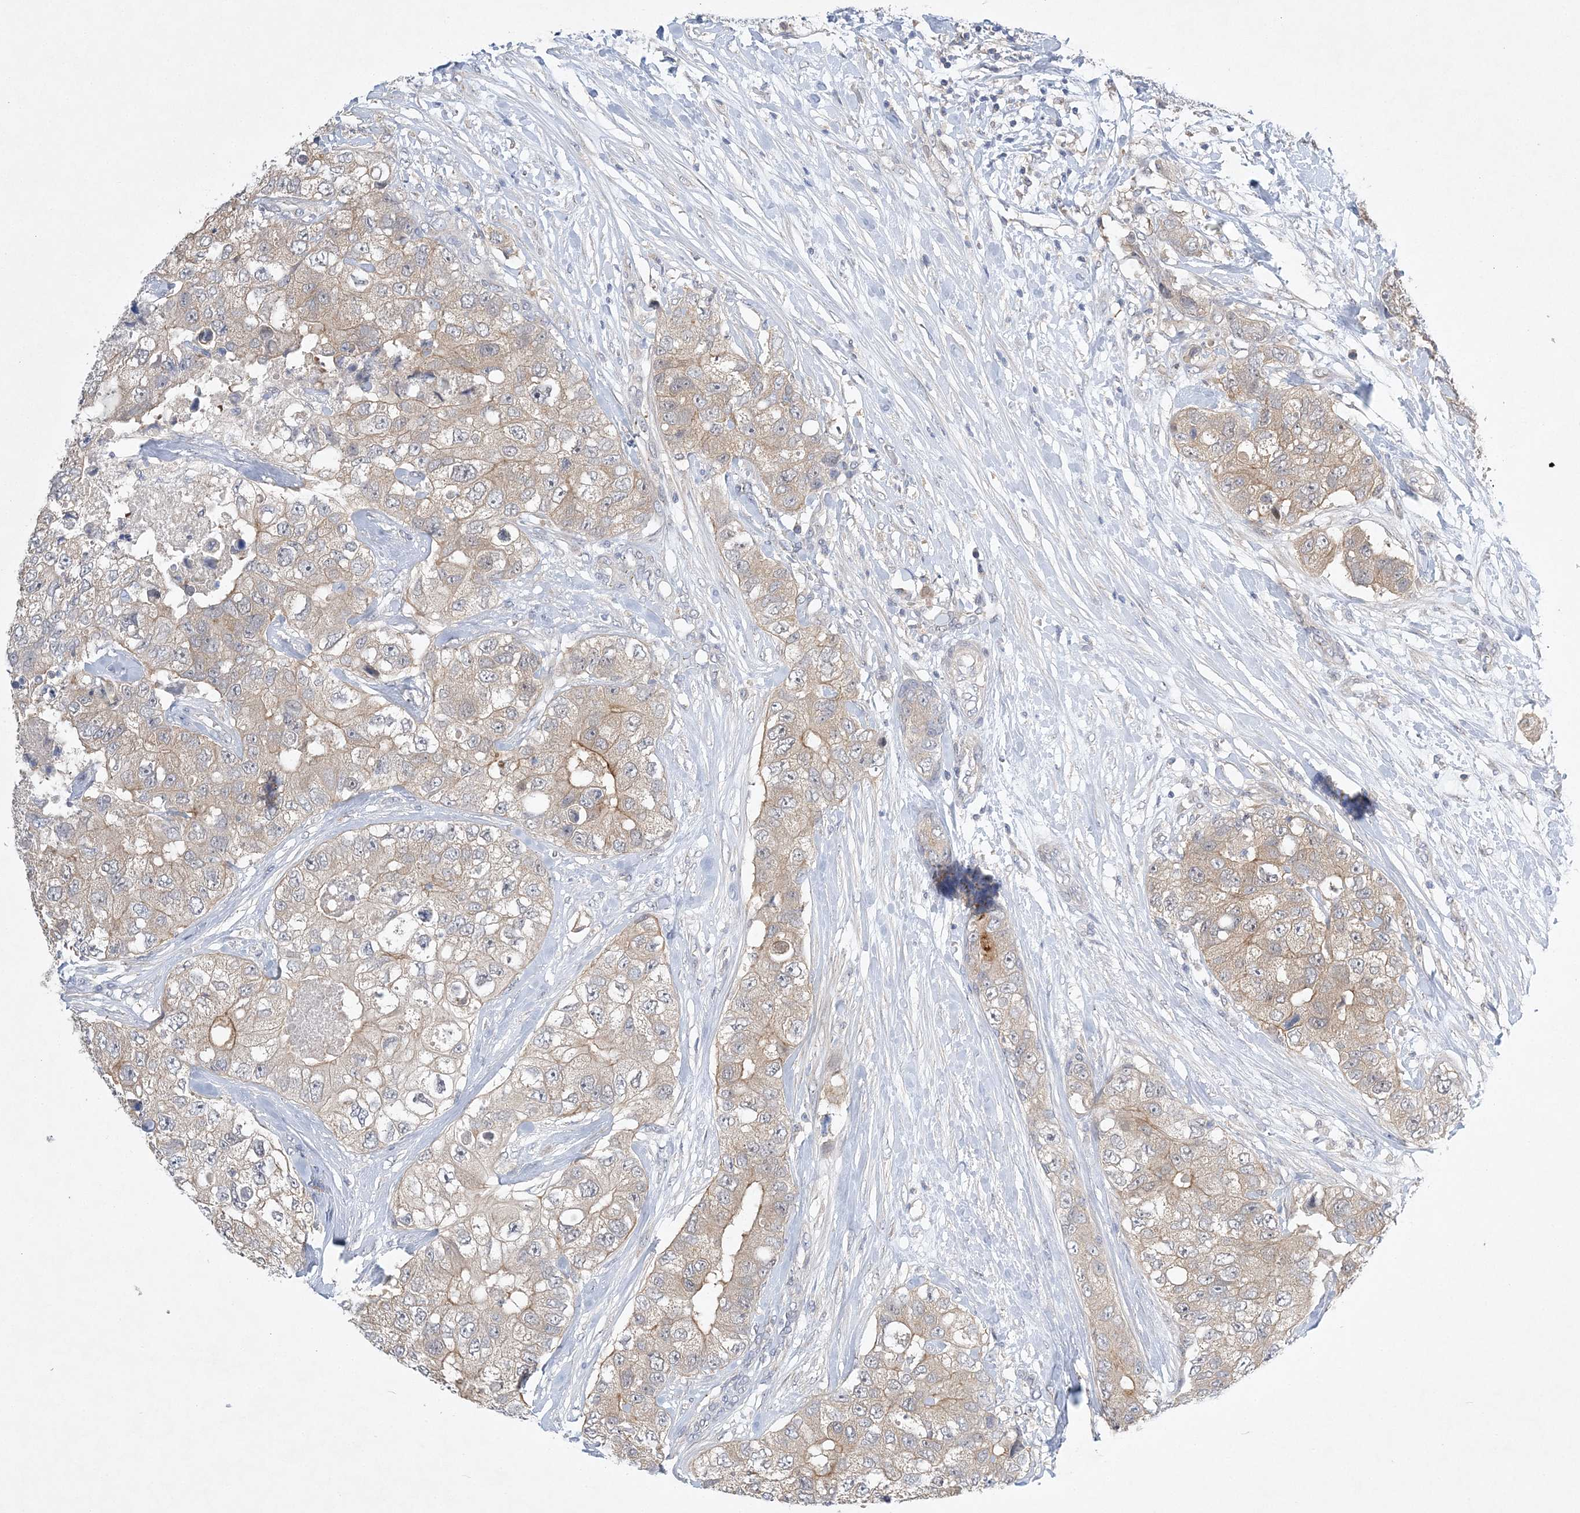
{"staining": {"intensity": "weak", "quantity": ">75%", "location": "cytoplasmic/membranous"}, "tissue": "breast cancer", "cell_type": "Tumor cells", "image_type": "cancer", "snomed": [{"axis": "morphology", "description": "Duct carcinoma"}, {"axis": "topography", "description": "Breast"}], "caption": "Invasive ductal carcinoma (breast) stained with a protein marker reveals weak staining in tumor cells.", "gene": "ANKRD35", "patient": {"sex": "female", "age": 62}}